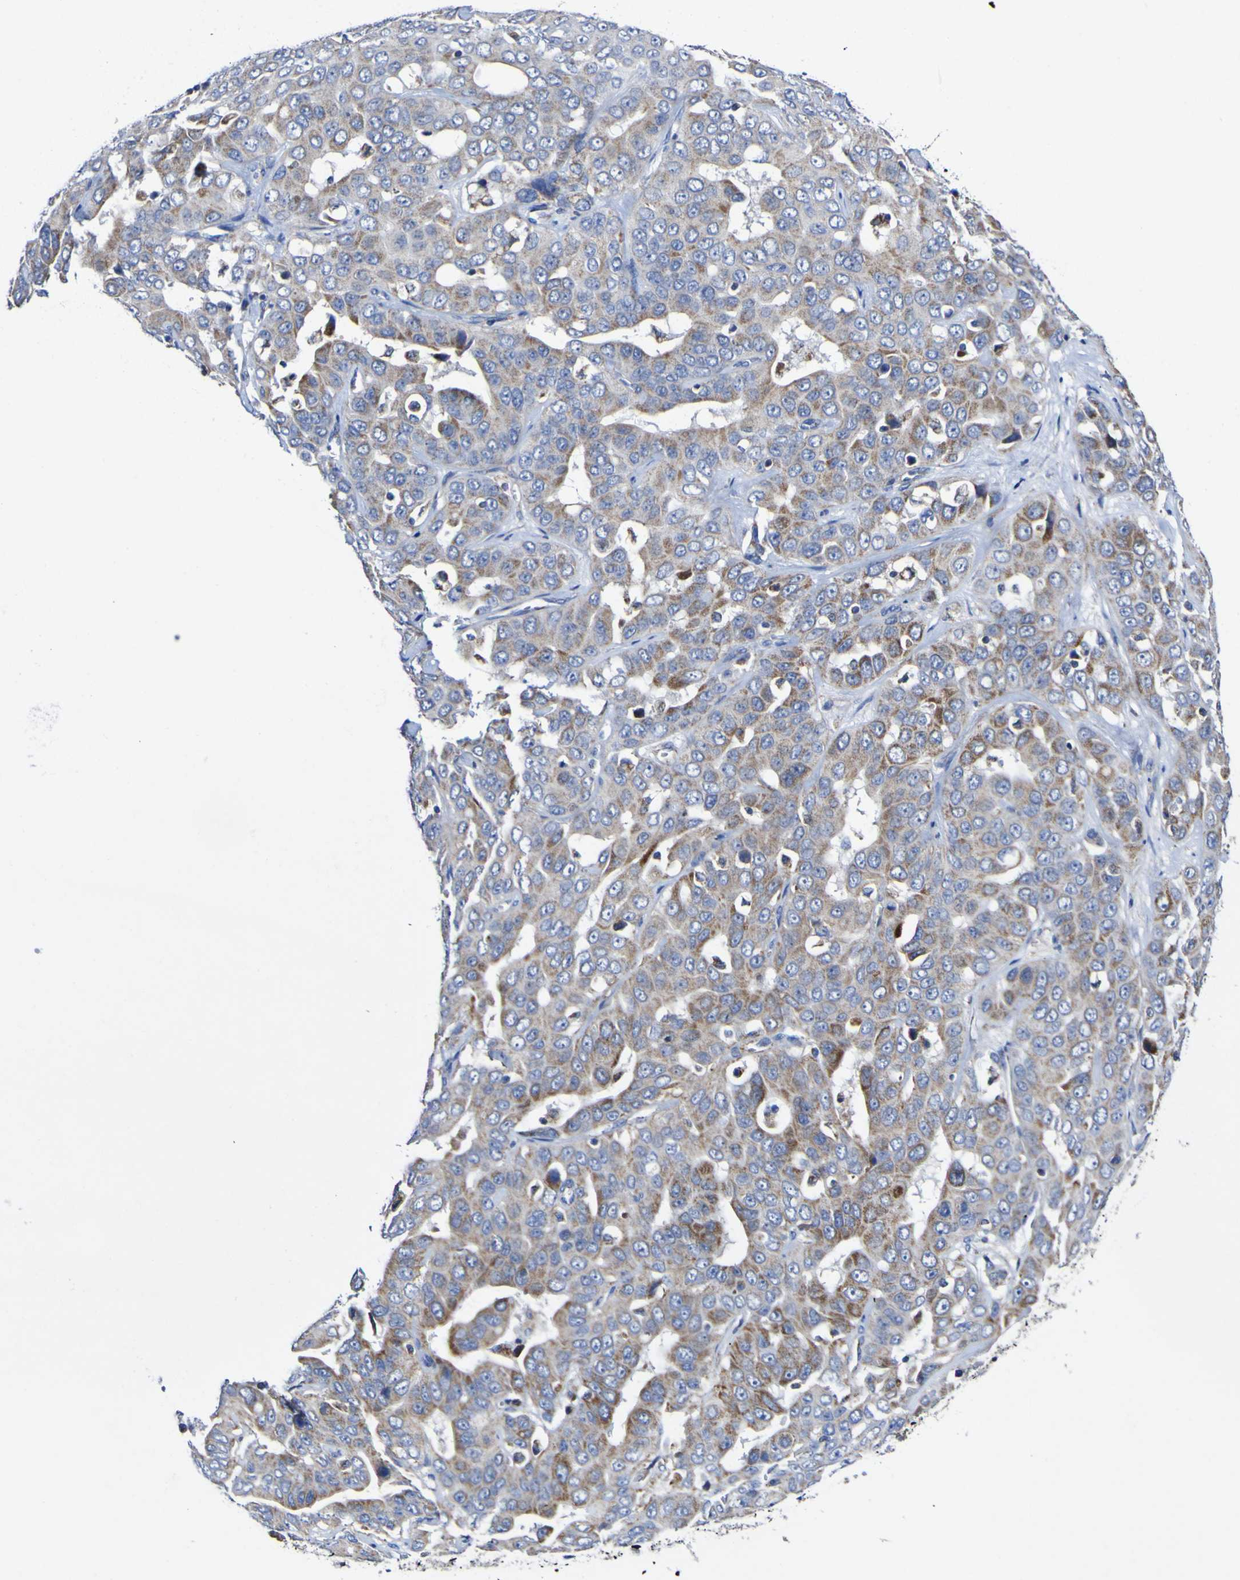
{"staining": {"intensity": "moderate", "quantity": ">75%", "location": "cytoplasmic/membranous"}, "tissue": "liver cancer", "cell_type": "Tumor cells", "image_type": "cancer", "snomed": [{"axis": "morphology", "description": "Cholangiocarcinoma"}, {"axis": "topography", "description": "Liver"}], "caption": "There is medium levels of moderate cytoplasmic/membranous staining in tumor cells of liver cancer, as demonstrated by immunohistochemical staining (brown color).", "gene": "CCDC90B", "patient": {"sex": "female", "age": 52}}